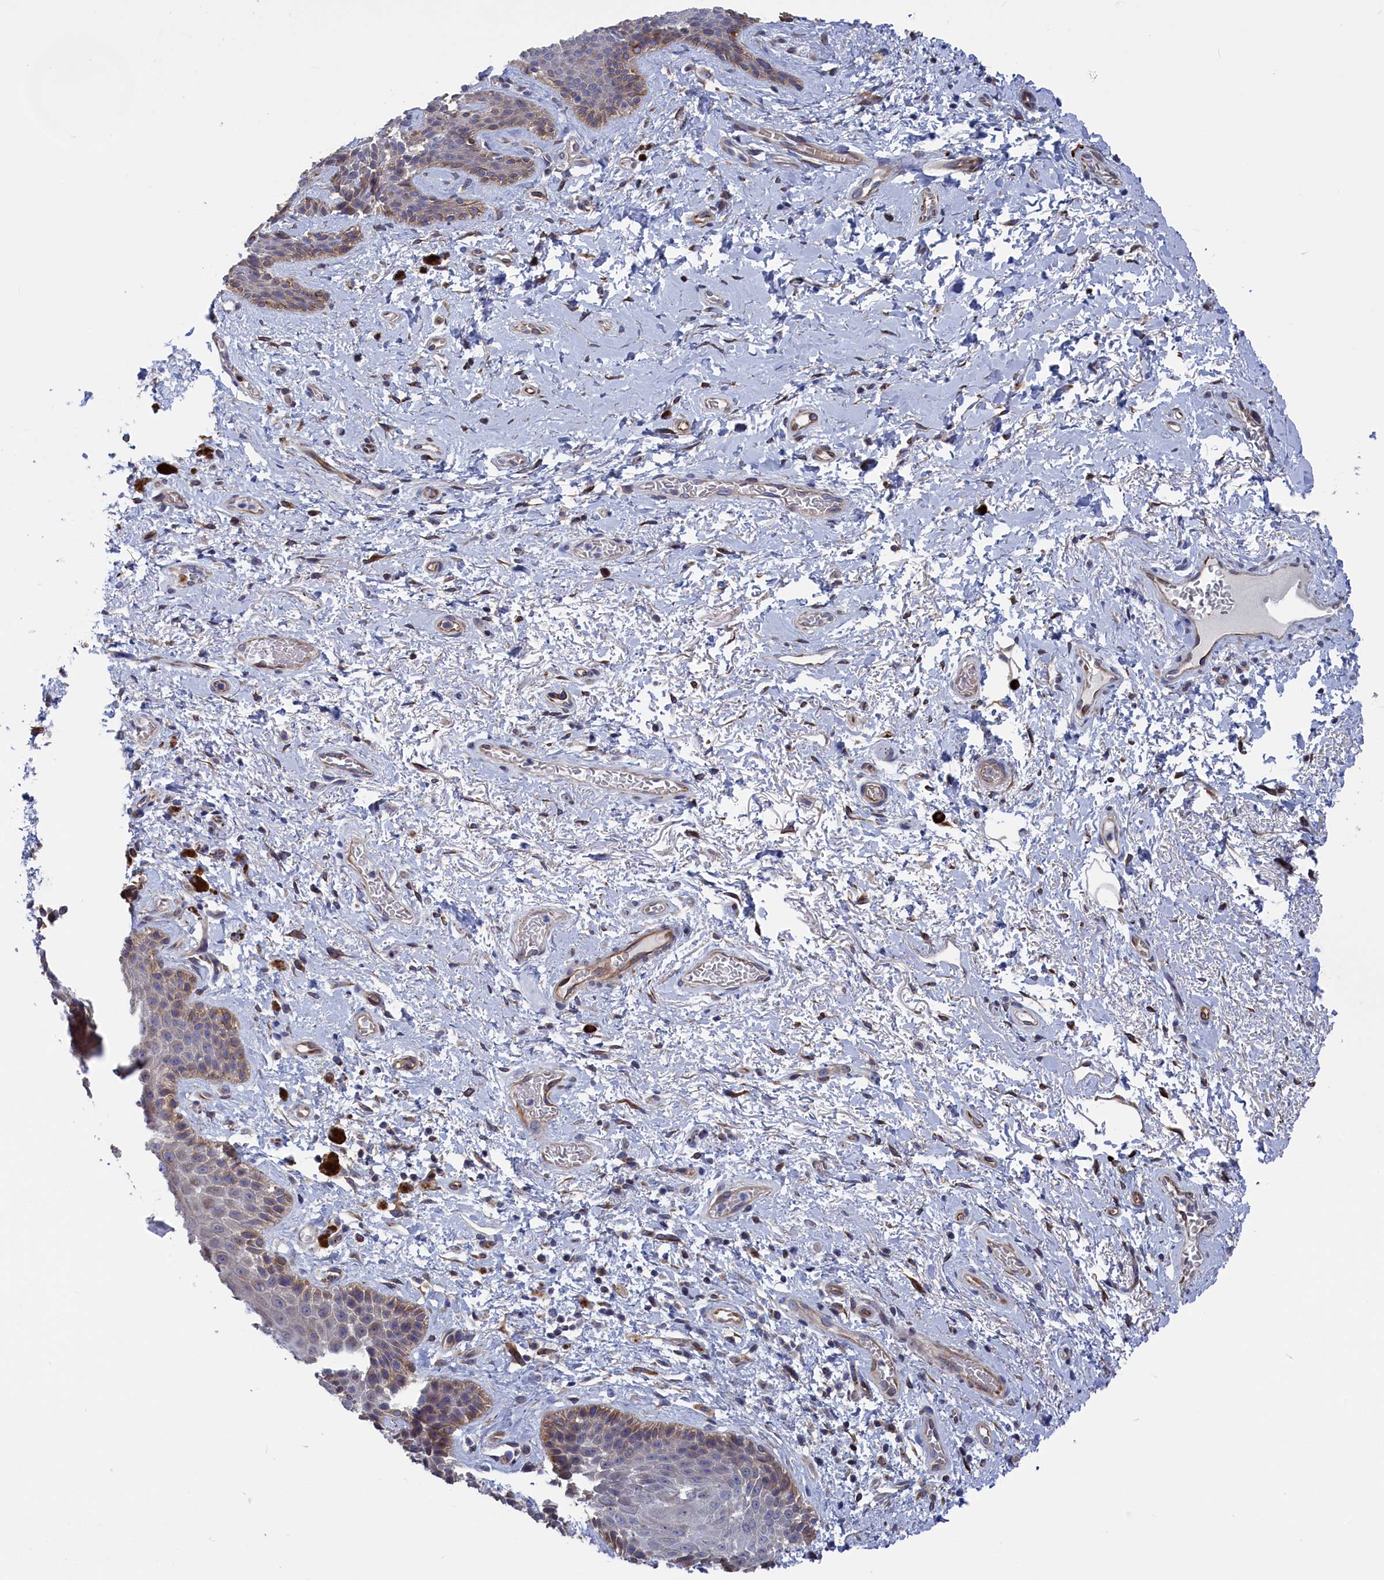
{"staining": {"intensity": "weak", "quantity": "25%-75%", "location": "cytoplasmic/membranous"}, "tissue": "skin", "cell_type": "Epidermal cells", "image_type": "normal", "snomed": [{"axis": "morphology", "description": "Normal tissue, NOS"}, {"axis": "topography", "description": "Anal"}], "caption": "Immunohistochemical staining of benign human skin exhibits 25%-75% levels of weak cytoplasmic/membranous protein positivity in about 25%-75% of epidermal cells.", "gene": "NUTF2", "patient": {"sex": "female", "age": 46}}